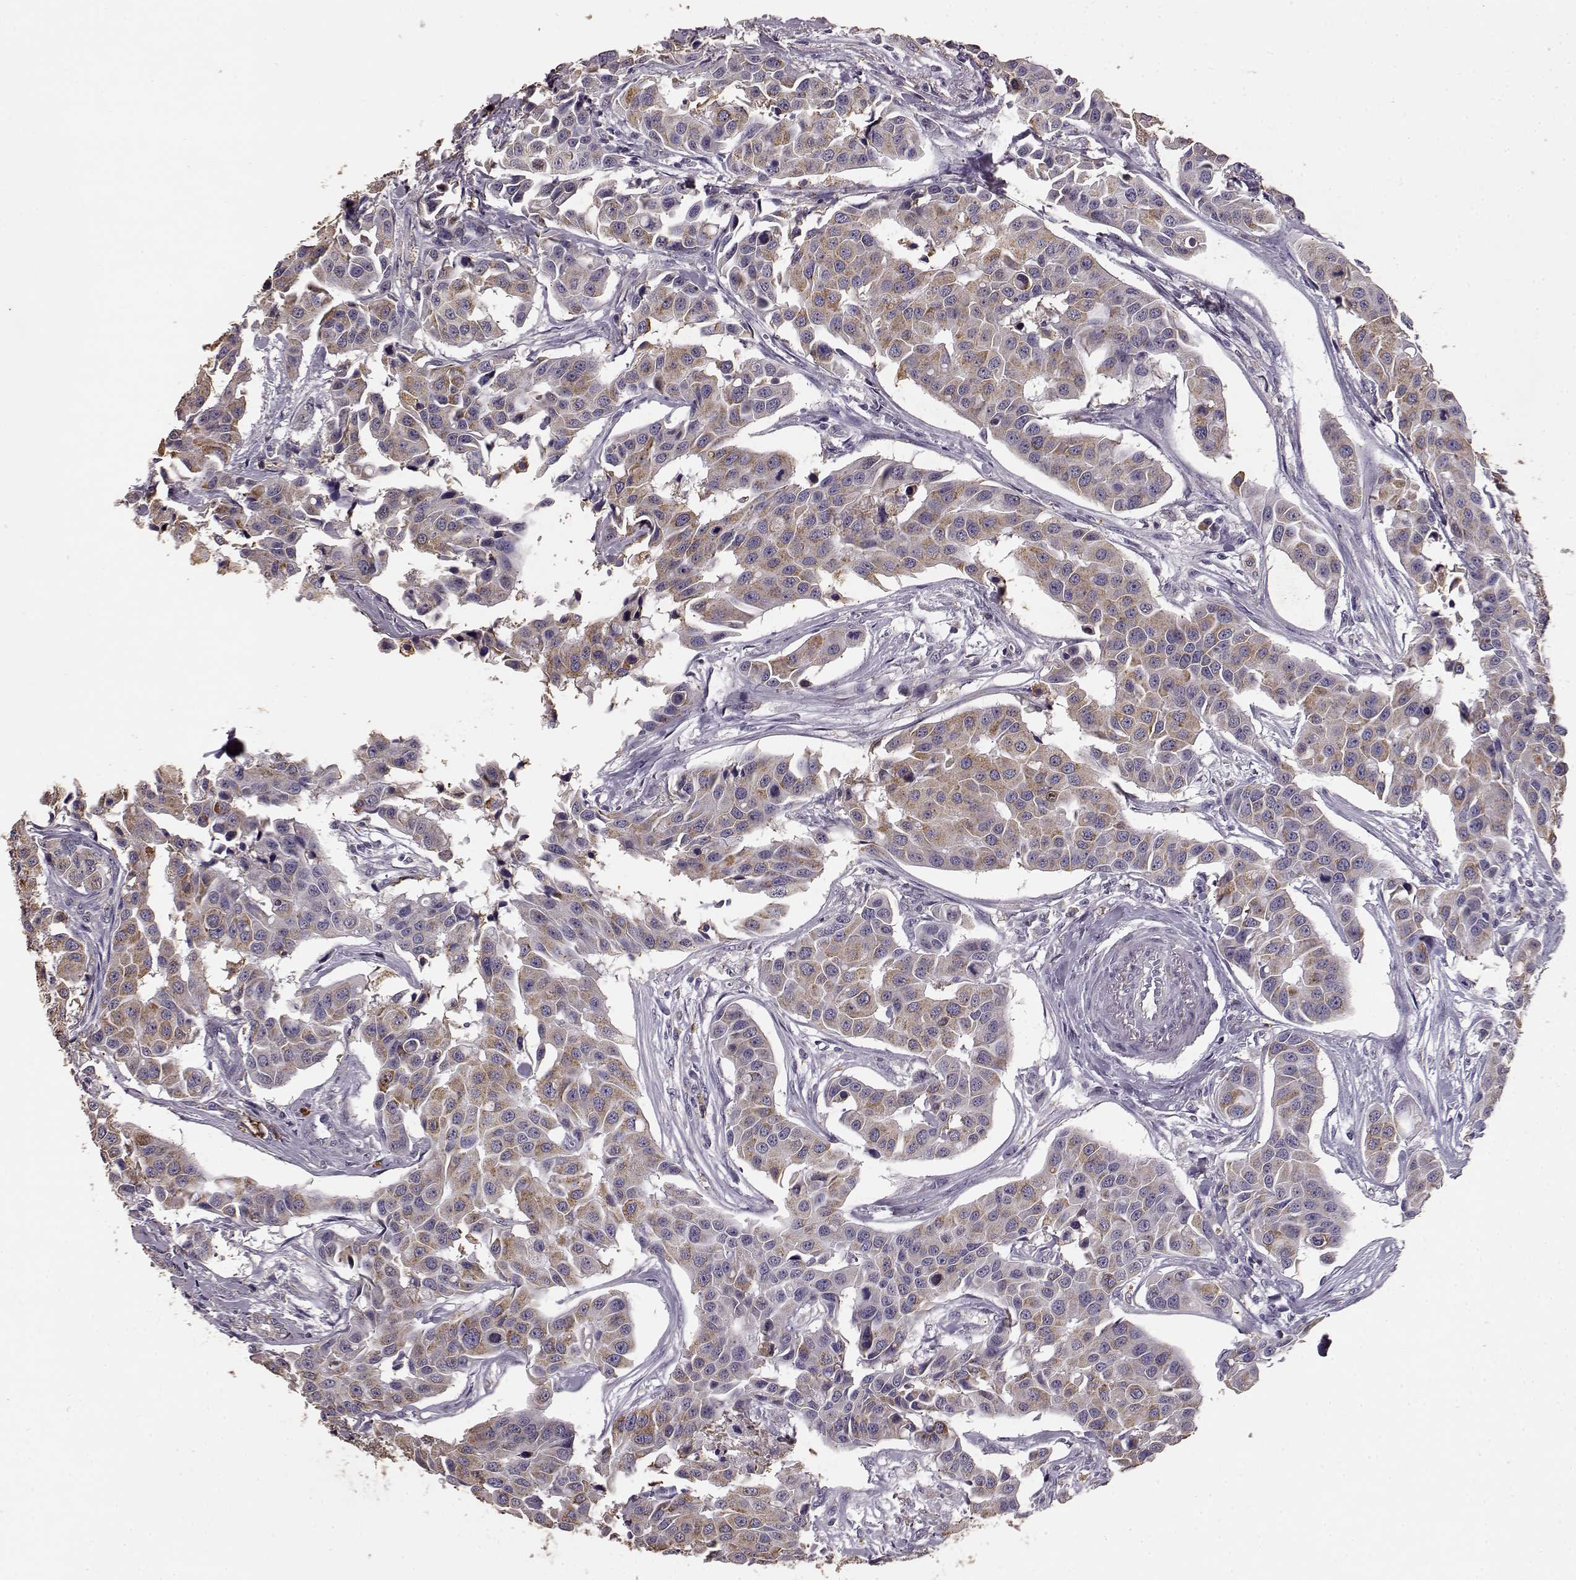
{"staining": {"intensity": "weak", "quantity": ">75%", "location": "cytoplasmic/membranous"}, "tissue": "head and neck cancer", "cell_type": "Tumor cells", "image_type": "cancer", "snomed": [{"axis": "morphology", "description": "Adenocarcinoma, NOS"}, {"axis": "topography", "description": "Head-Neck"}], "caption": "The image exhibits a brown stain indicating the presence of a protein in the cytoplasmic/membranous of tumor cells in head and neck cancer (adenocarcinoma).", "gene": "GABRG3", "patient": {"sex": "male", "age": 76}}